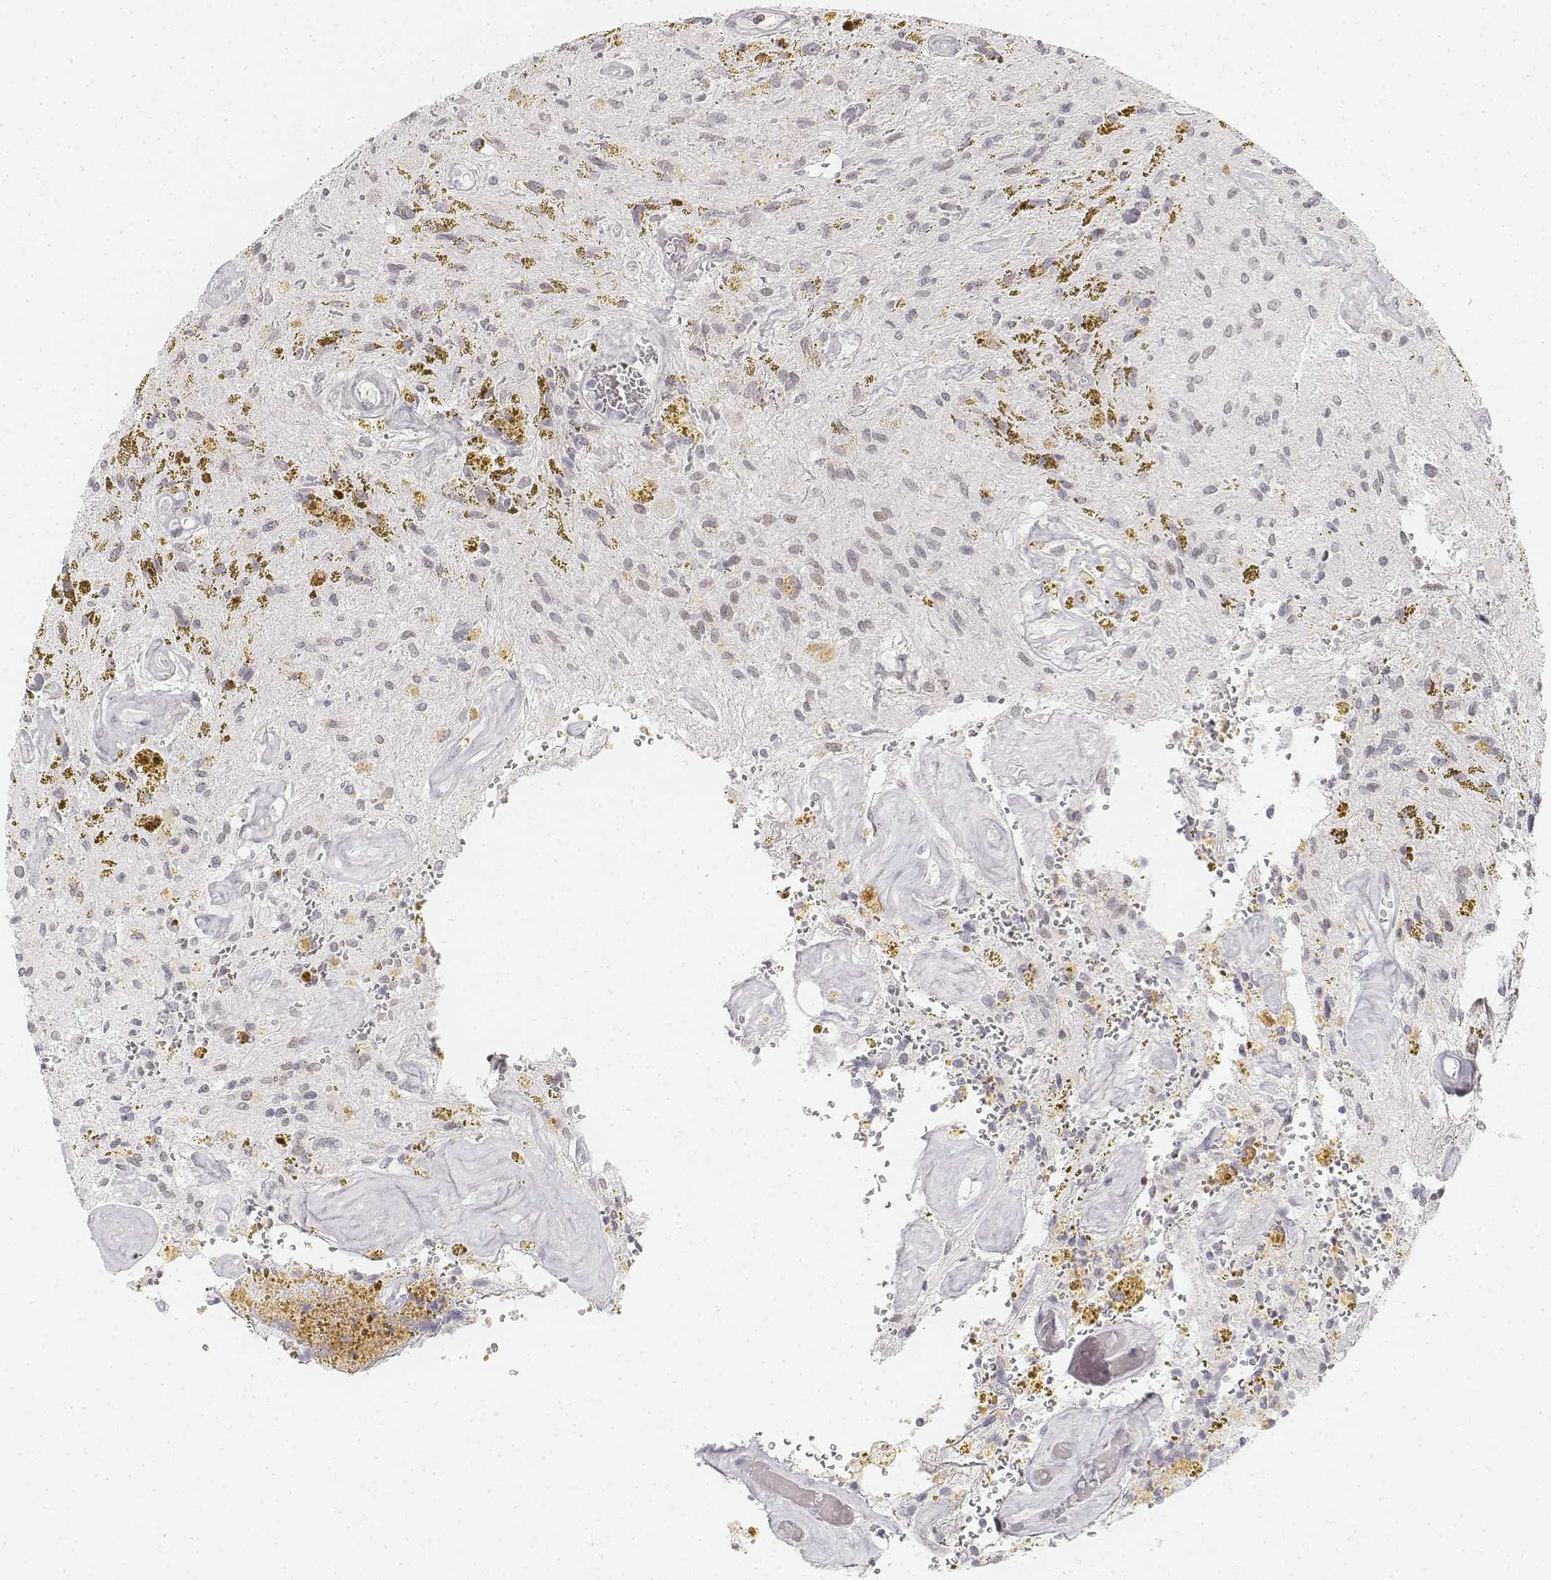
{"staining": {"intensity": "negative", "quantity": "none", "location": "none"}, "tissue": "glioma", "cell_type": "Tumor cells", "image_type": "cancer", "snomed": [{"axis": "morphology", "description": "Glioma, malignant, Low grade"}, {"axis": "topography", "description": "Cerebellum"}], "caption": "Micrograph shows no protein staining in tumor cells of low-grade glioma (malignant) tissue. (DAB (3,3'-diaminobenzidine) immunohistochemistry (IHC) visualized using brightfield microscopy, high magnification).", "gene": "KRTAP2-1", "patient": {"sex": "female", "age": 14}}